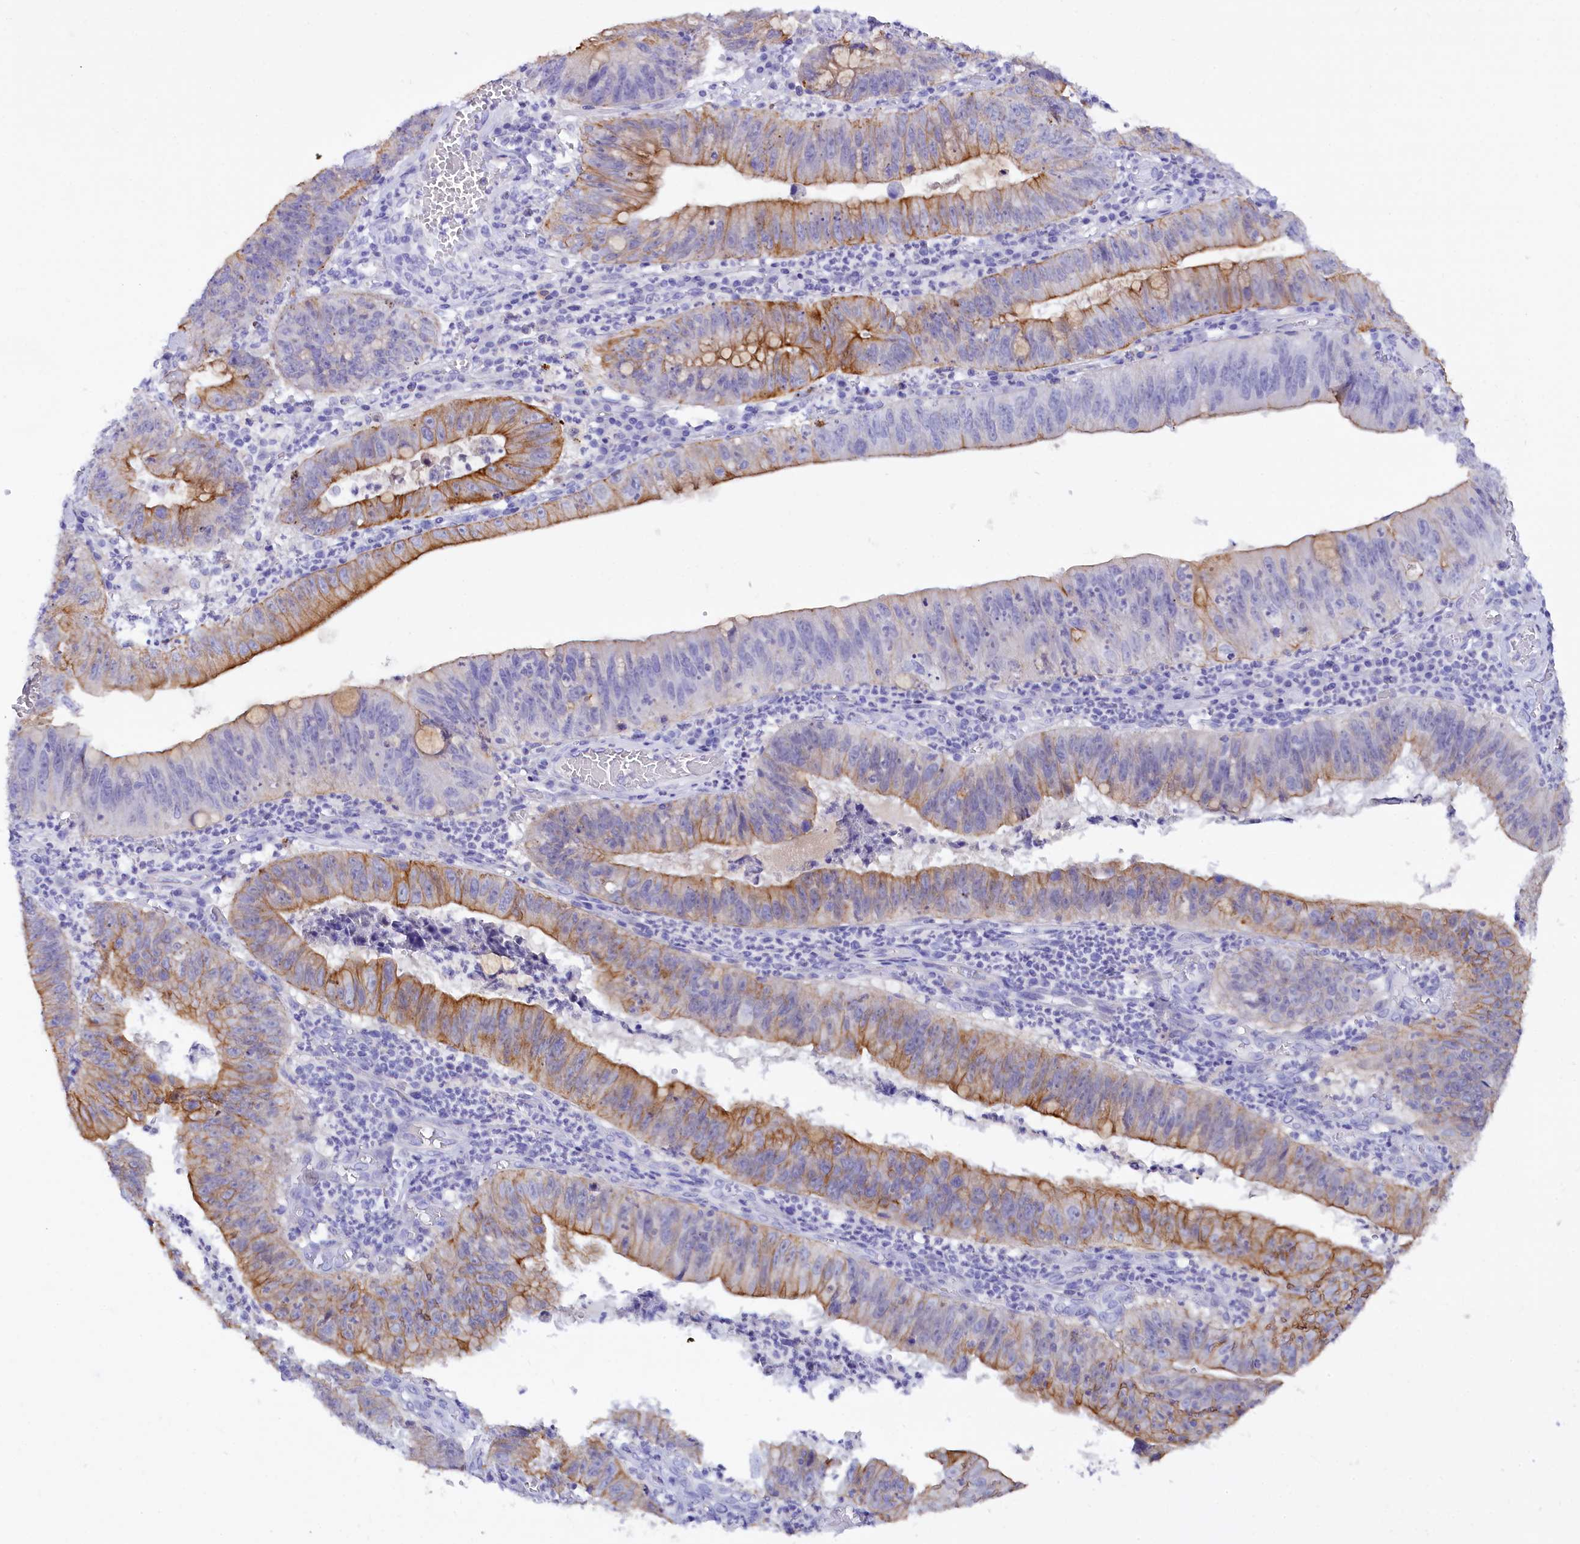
{"staining": {"intensity": "moderate", "quantity": ">75%", "location": "cytoplasmic/membranous"}, "tissue": "stomach cancer", "cell_type": "Tumor cells", "image_type": "cancer", "snomed": [{"axis": "morphology", "description": "Adenocarcinoma, NOS"}, {"axis": "topography", "description": "Stomach"}], "caption": "Human stomach cancer (adenocarcinoma) stained with a protein marker displays moderate staining in tumor cells.", "gene": "FAAP20", "patient": {"sex": "male", "age": 59}}